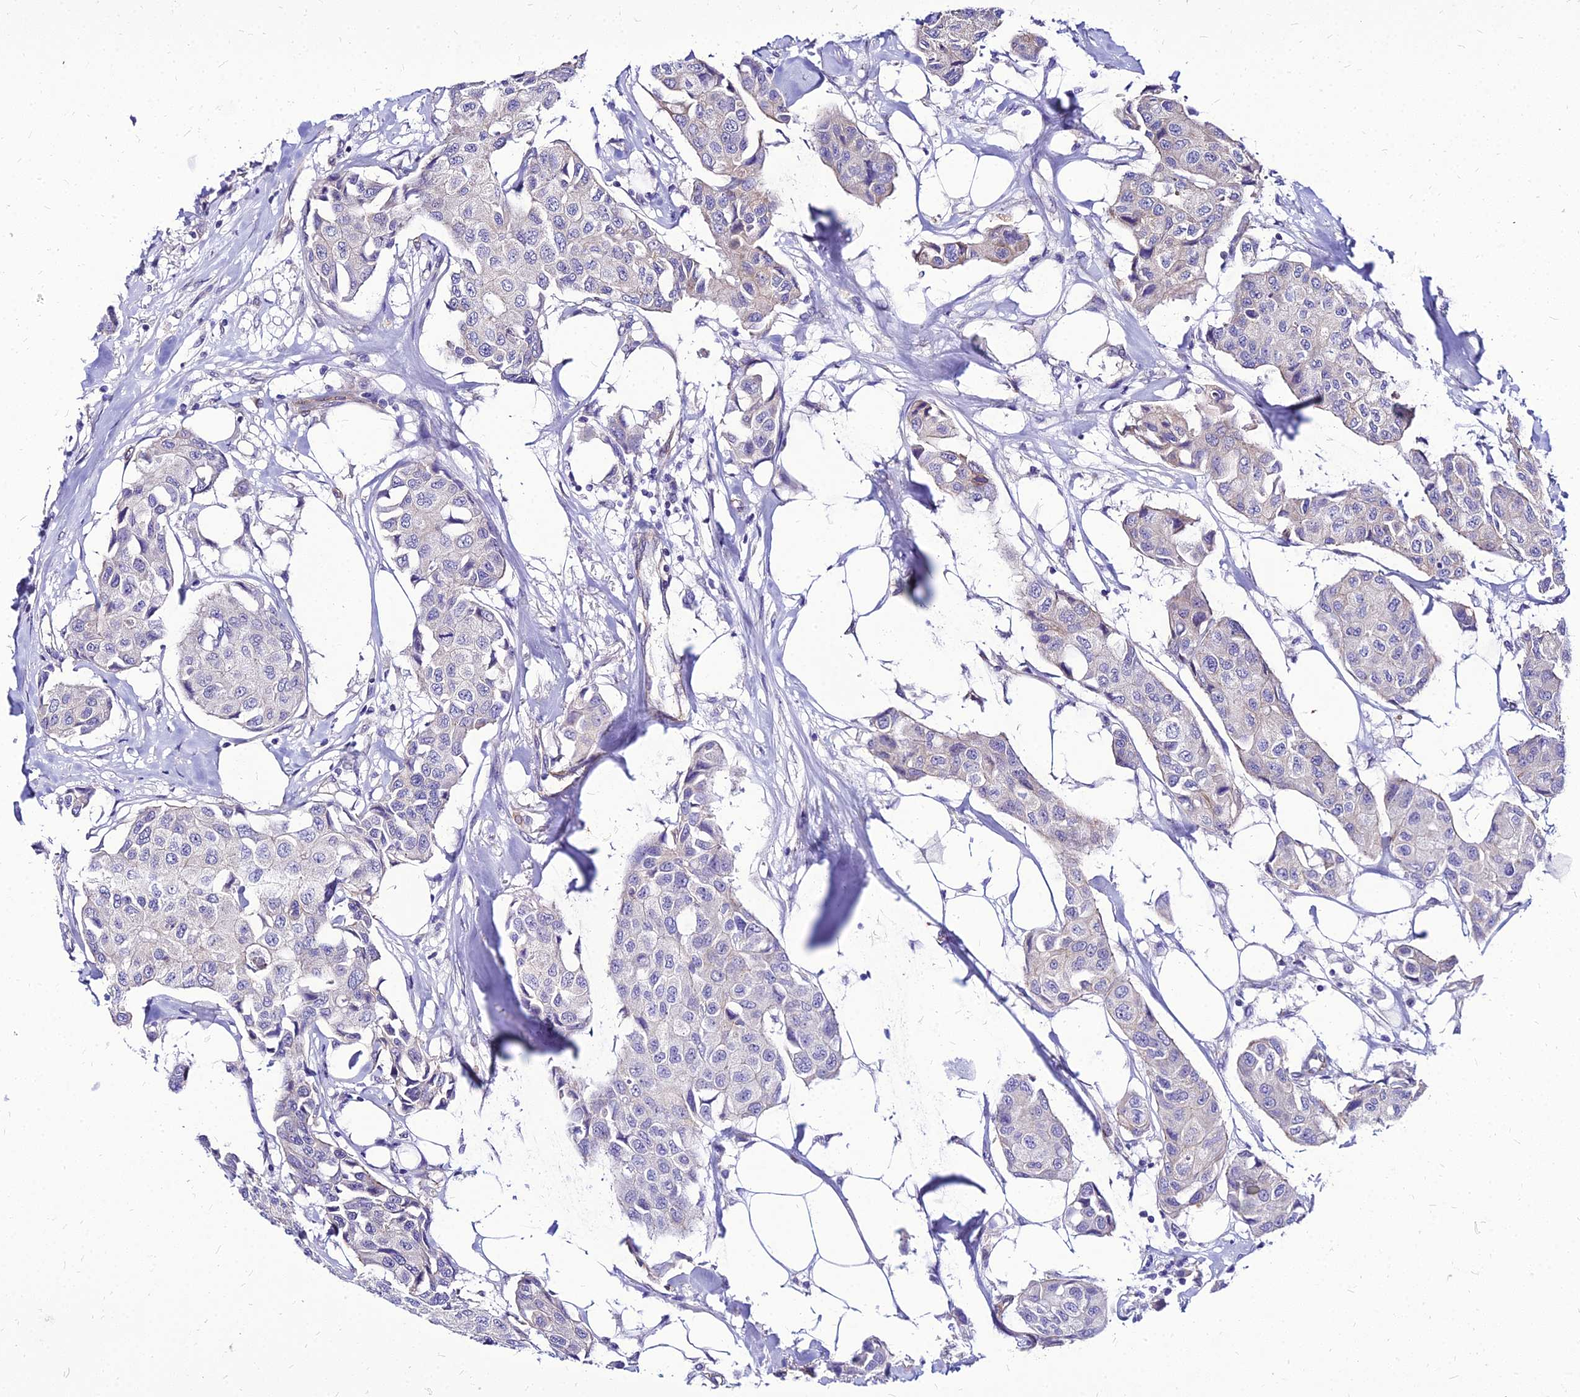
{"staining": {"intensity": "negative", "quantity": "none", "location": "none"}, "tissue": "breast cancer", "cell_type": "Tumor cells", "image_type": "cancer", "snomed": [{"axis": "morphology", "description": "Duct carcinoma"}, {"axis": "topography", "description": "Breast"}], "caption": "Histopathology image shows no protein positivity in tumor cells of breast cancer (invasive ductal carcinoma) tissue.", "gene": "YEATS2", "patient": {"sex": "female", "age": 80}}